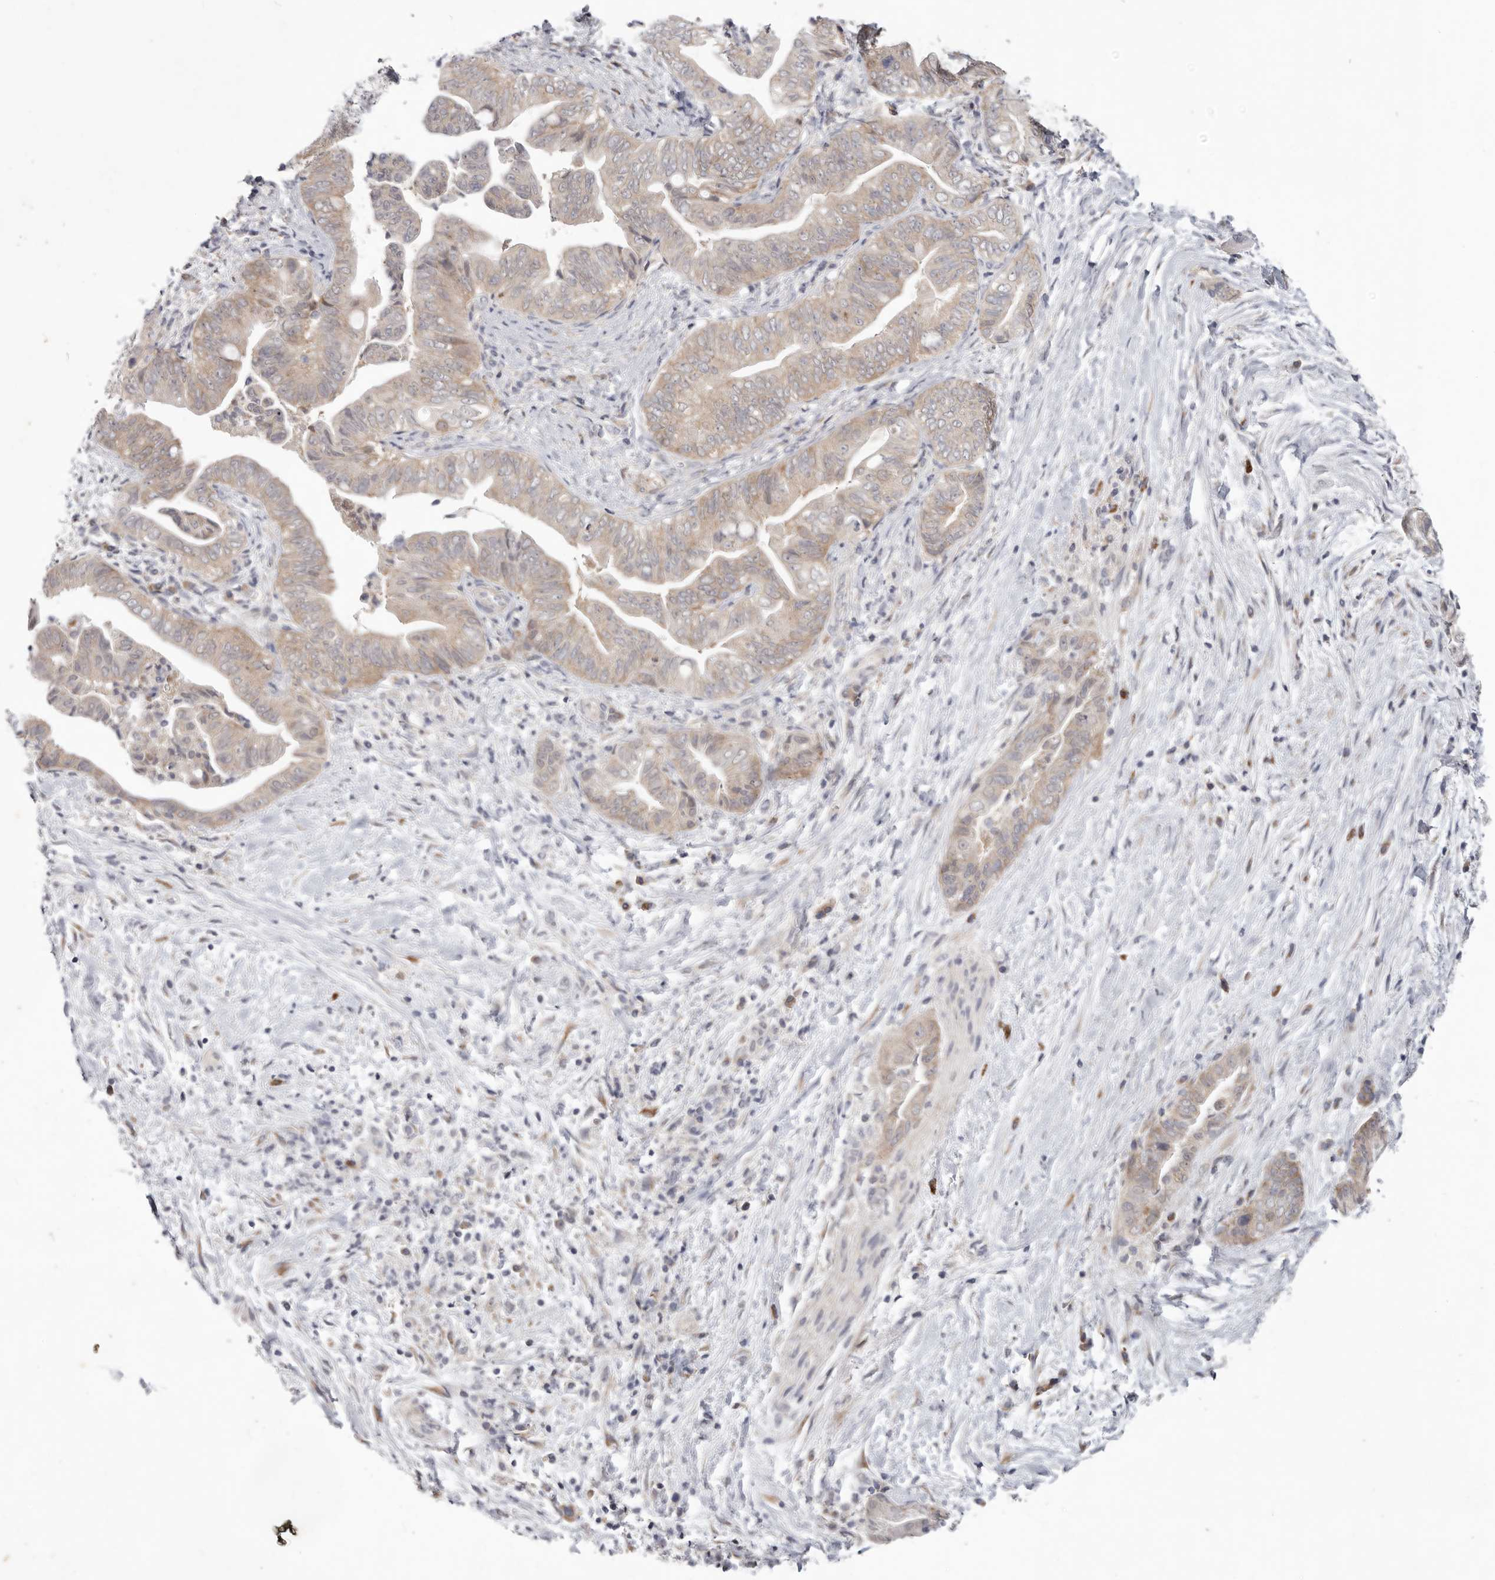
{"staining": {"intensity": "weak", "quantity": ">75%", "location": "cytoplasmic/membranous"}, "tissue": "pancreatic cancer", "cell_type": "Tumor cells", "image_type": "cancer", "snomed": [{"axis": "morphology", "description": "Adenocarcinoma, NOS"}, {"axis": "topography", "description": "Pancreas"}], "caption": "About >75% of tumor cells in pancreatic cancer reveal weak cytoplasmic/membranous protein expression as visualized by brown immunohistochemical staining.", "gene": "WDR77", "patient": {"sex": "male", "age": 75}}